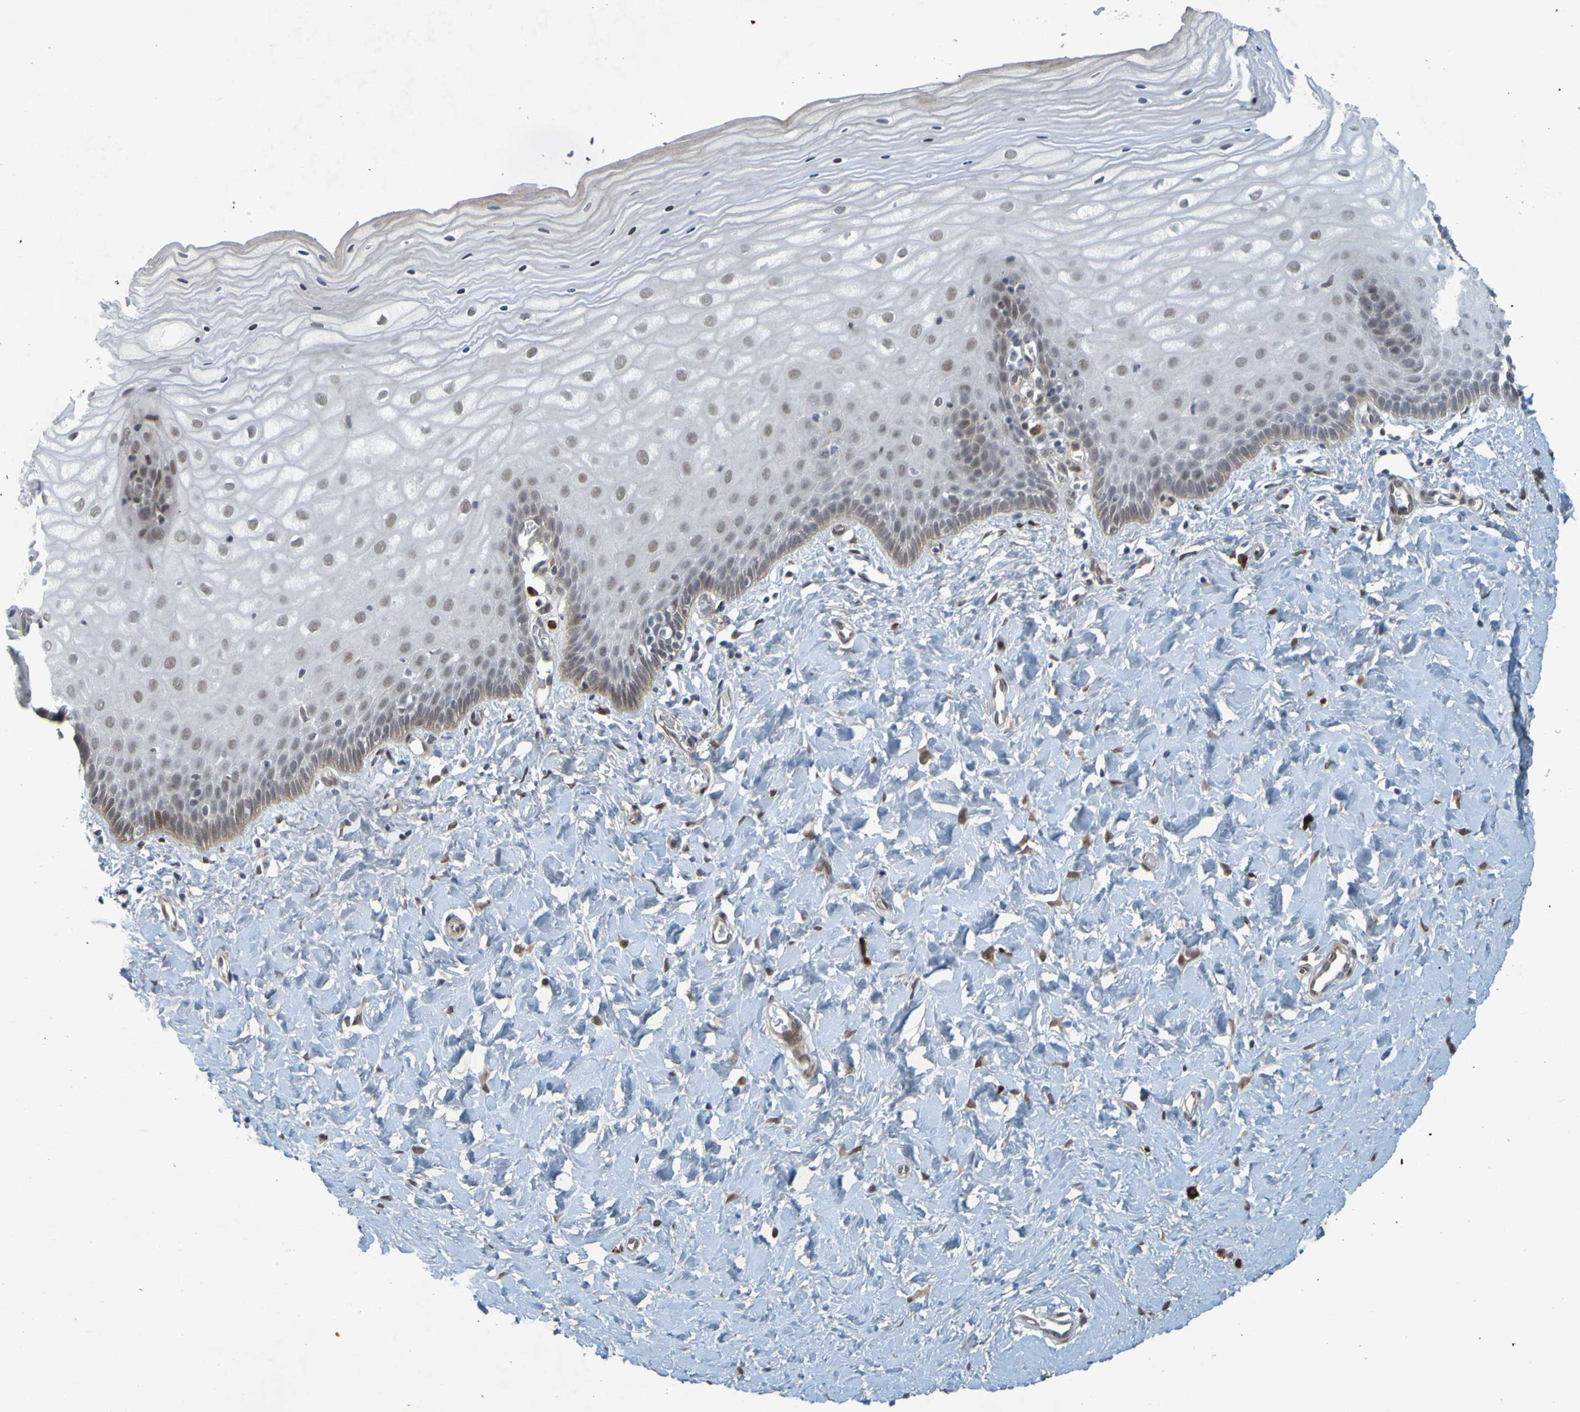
{"staining": {"intensity": "moderate", "quantity": ">75%", "location": "nuclear"}, "tissue": "cervix", "cell_type": "Glandular cells", "image_type": "normal", "snomed": [{"axis": "morphology", "description": "Normal tissue, NOS"}, {"axis": "topography", "description": "Cervix"}], "caption": "The micrograph reveals staining of unremarkable cervix, revealing moderate nuclear protein positivity (brown color) within glandular cells. Using DAB (3,3'-diaminobenzidine) (brown) and hematoxylin (blue) stains, captured at high magnification using brightfield microscopy.", "gene": "MCPH1", "patient": {"sex": "female", "age": 55}}